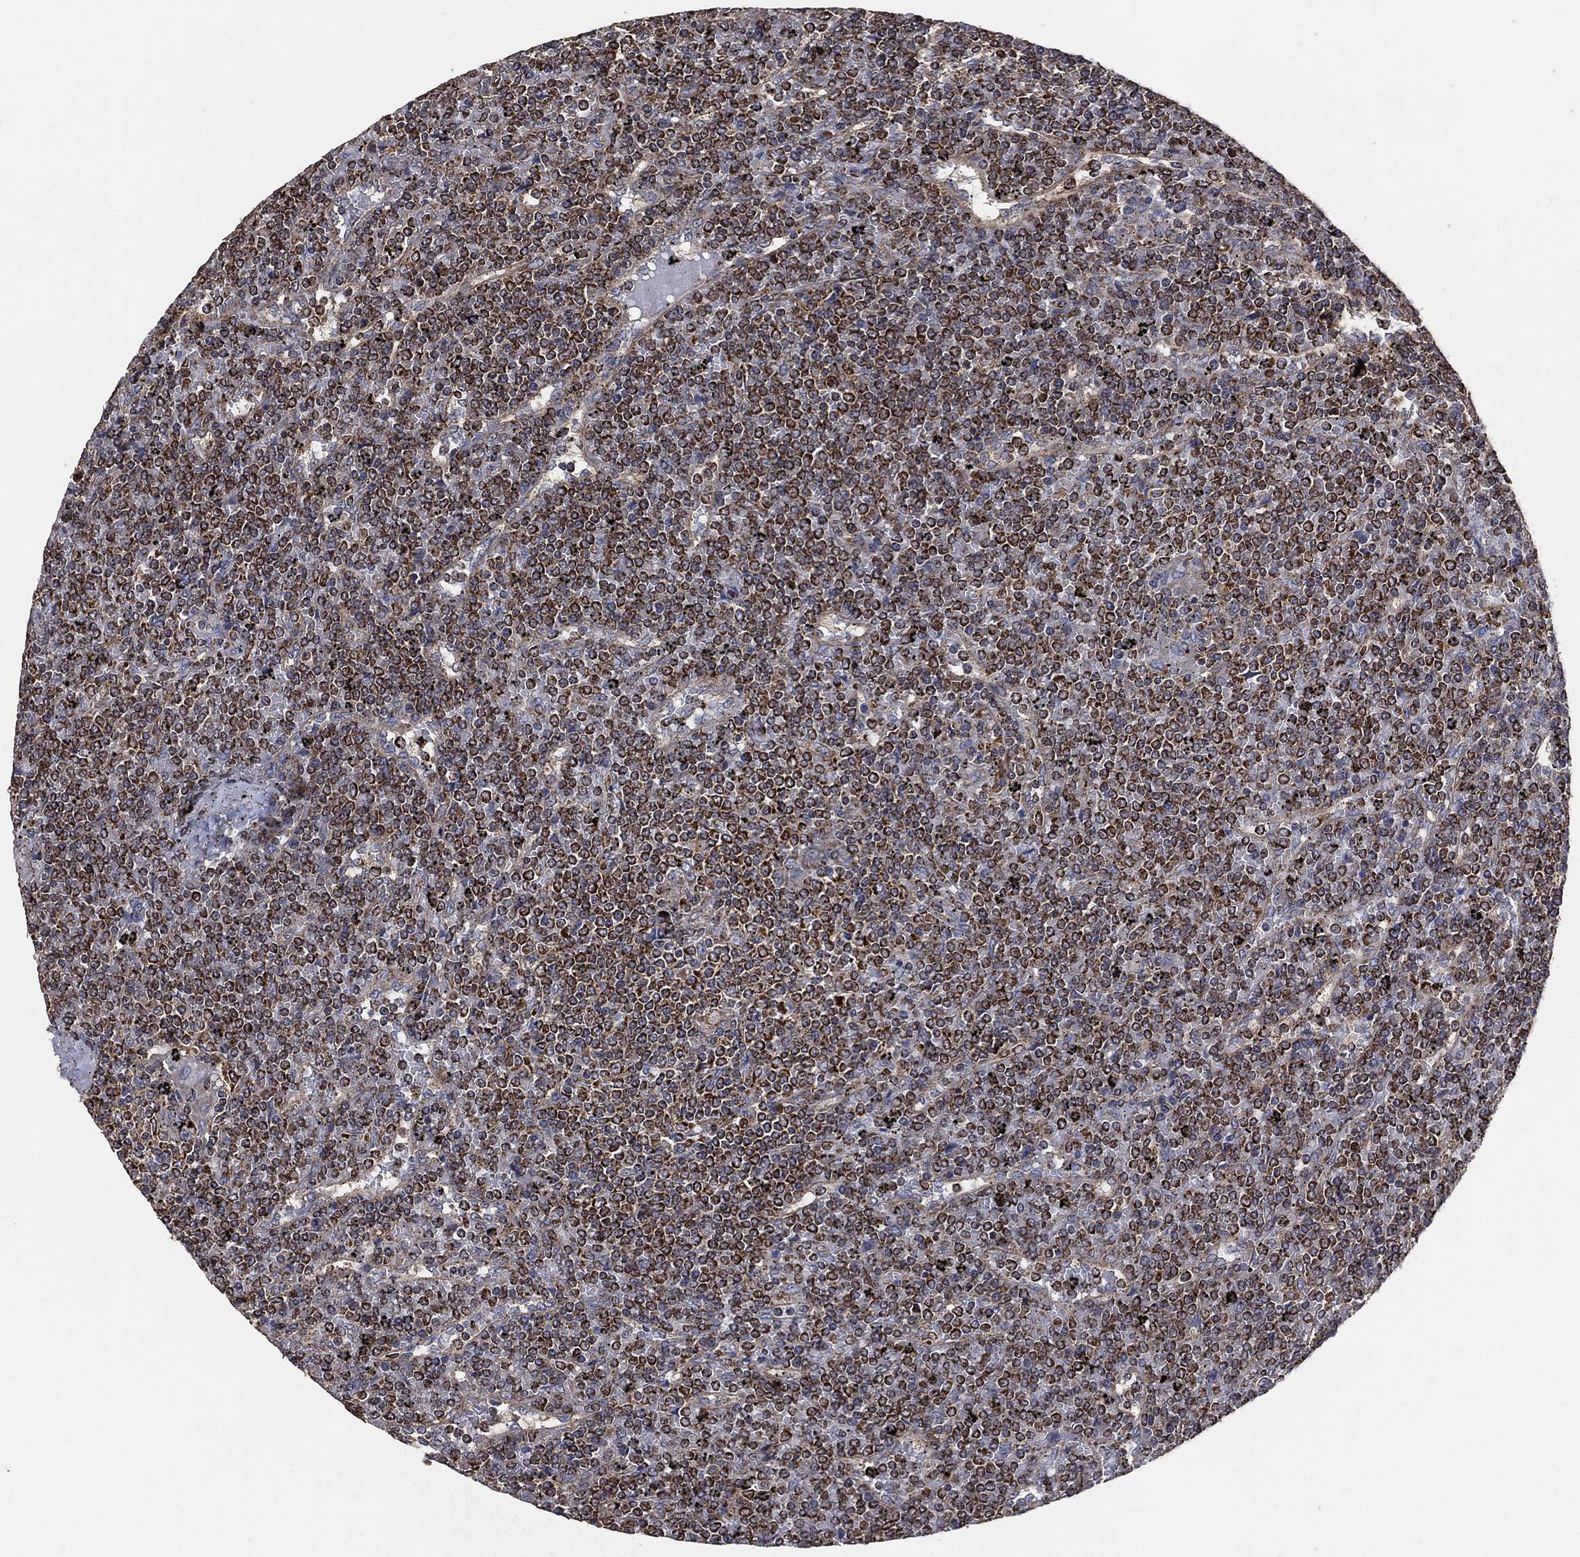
{"staining": {"intensity": "moderate", "quantity": "25%-75%", "location": "cytoplasmic/membranous"}, "tissue": "lymphoma", "cell_type": "Tumor cells", "image_type": "cancer", "snomed": [{"axis": "morphology", "description": "Malignant lymphoma, non-Hodgkin's type, Low grade"}, {"axis": "topography", "description": "Spleen"}], "caption": "Protein staining by IHC demonstrates moderate cytoplasmic/membranous staining in about 25%-75% of tumor cells in lymphoma. (IHC, brightfield microscopy, high magnification).", "gene": "LIMD1", "patient": {"sex": "female", "age": 19}}